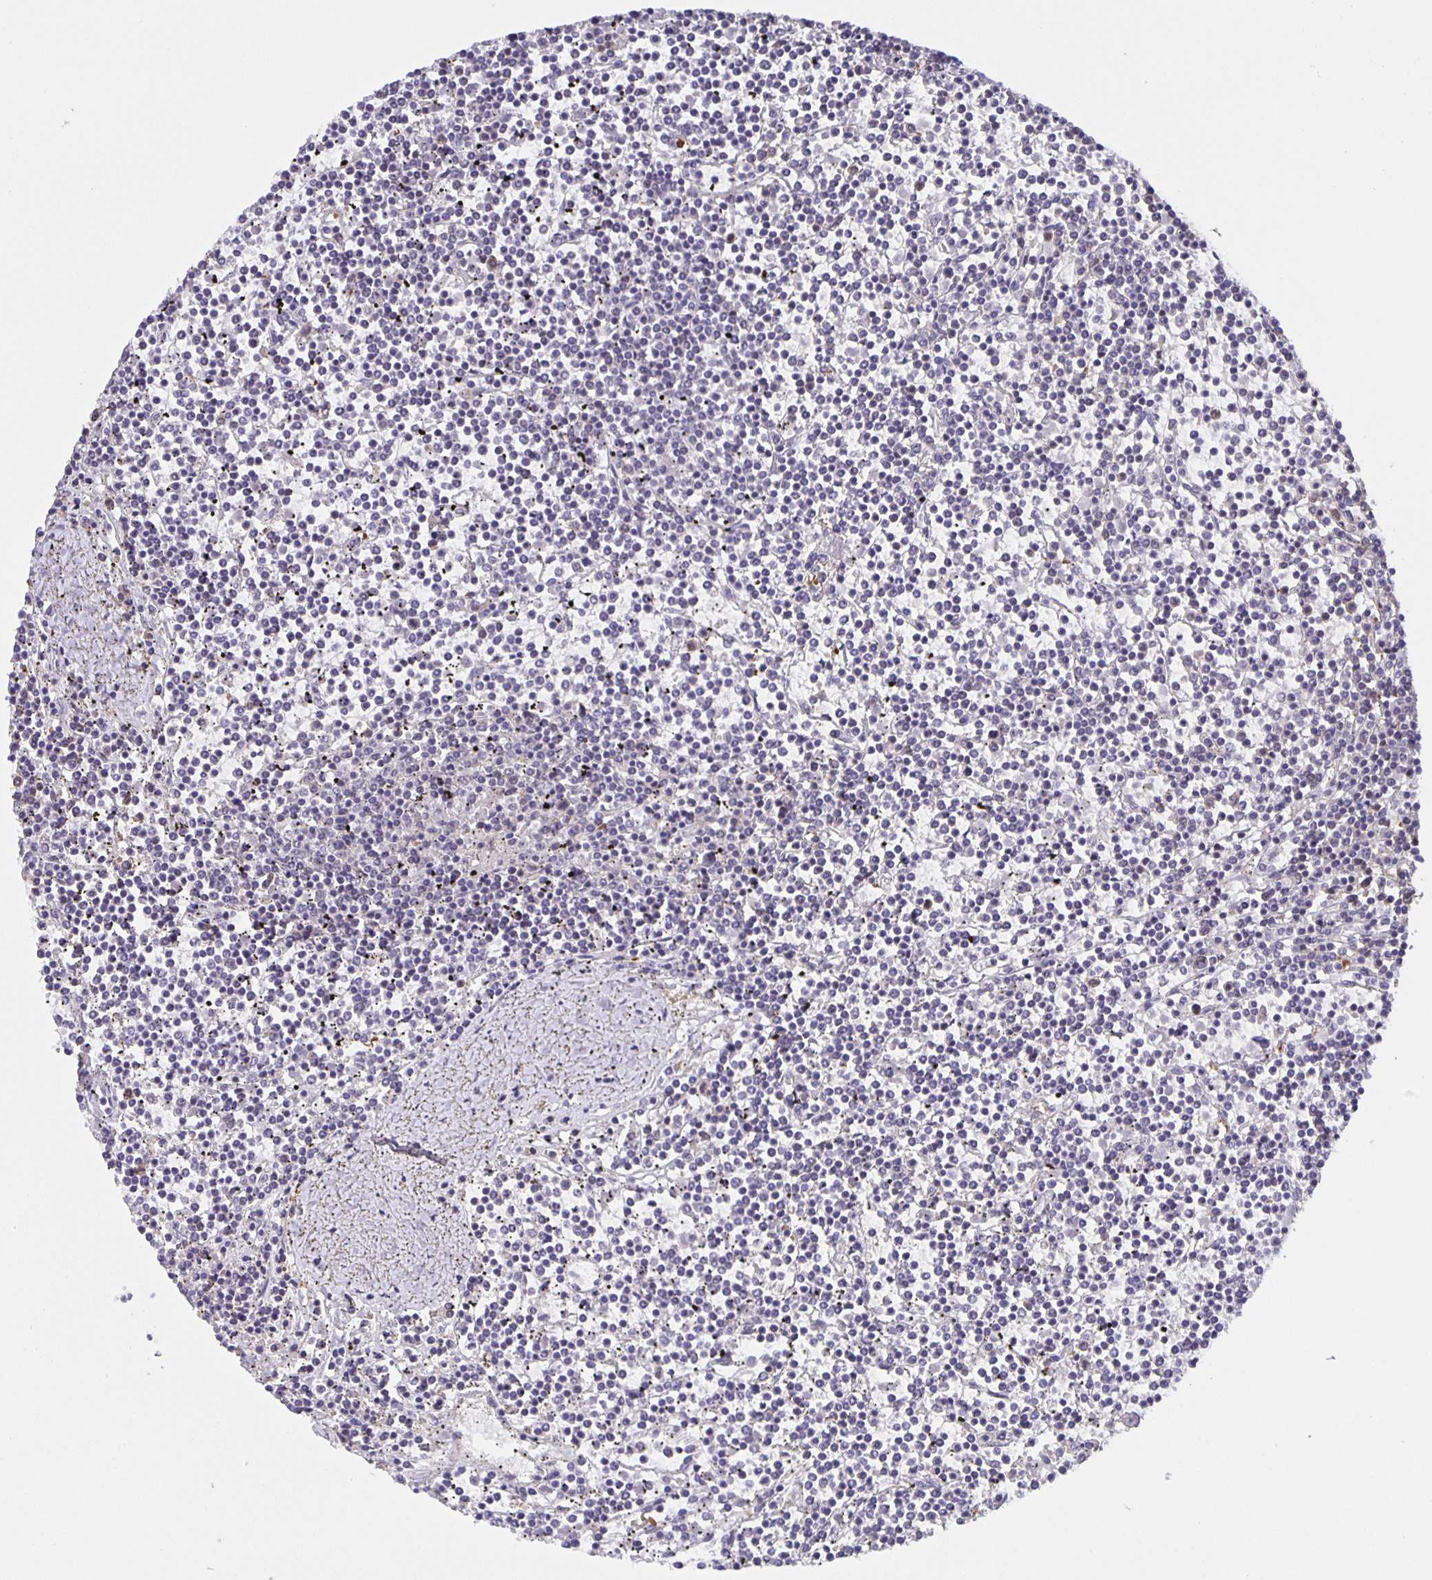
{"staining": {"intensity": "negative", "quantity": "none", "location": "none"}, "tissue": "lymphoma", "cell_type": "Tumor cells", "image_type": "cancer", "snomed": [{"axis": "morphology", "description": "Malignant lymphoma, non-Hodgkin's type, Low grade"}, {"axis": "topography", "description": "Spleen"}], "caption": "High magnification brightfield microscopy of lymphoma stained with DAB (3,3'-diaminobenzidine) (brown) and counterstained with hematoxylin (blue): tumor cells show no significant positivity.", "gene": "MARCHF6", "patient": {"sex": "female", "age": 19}}